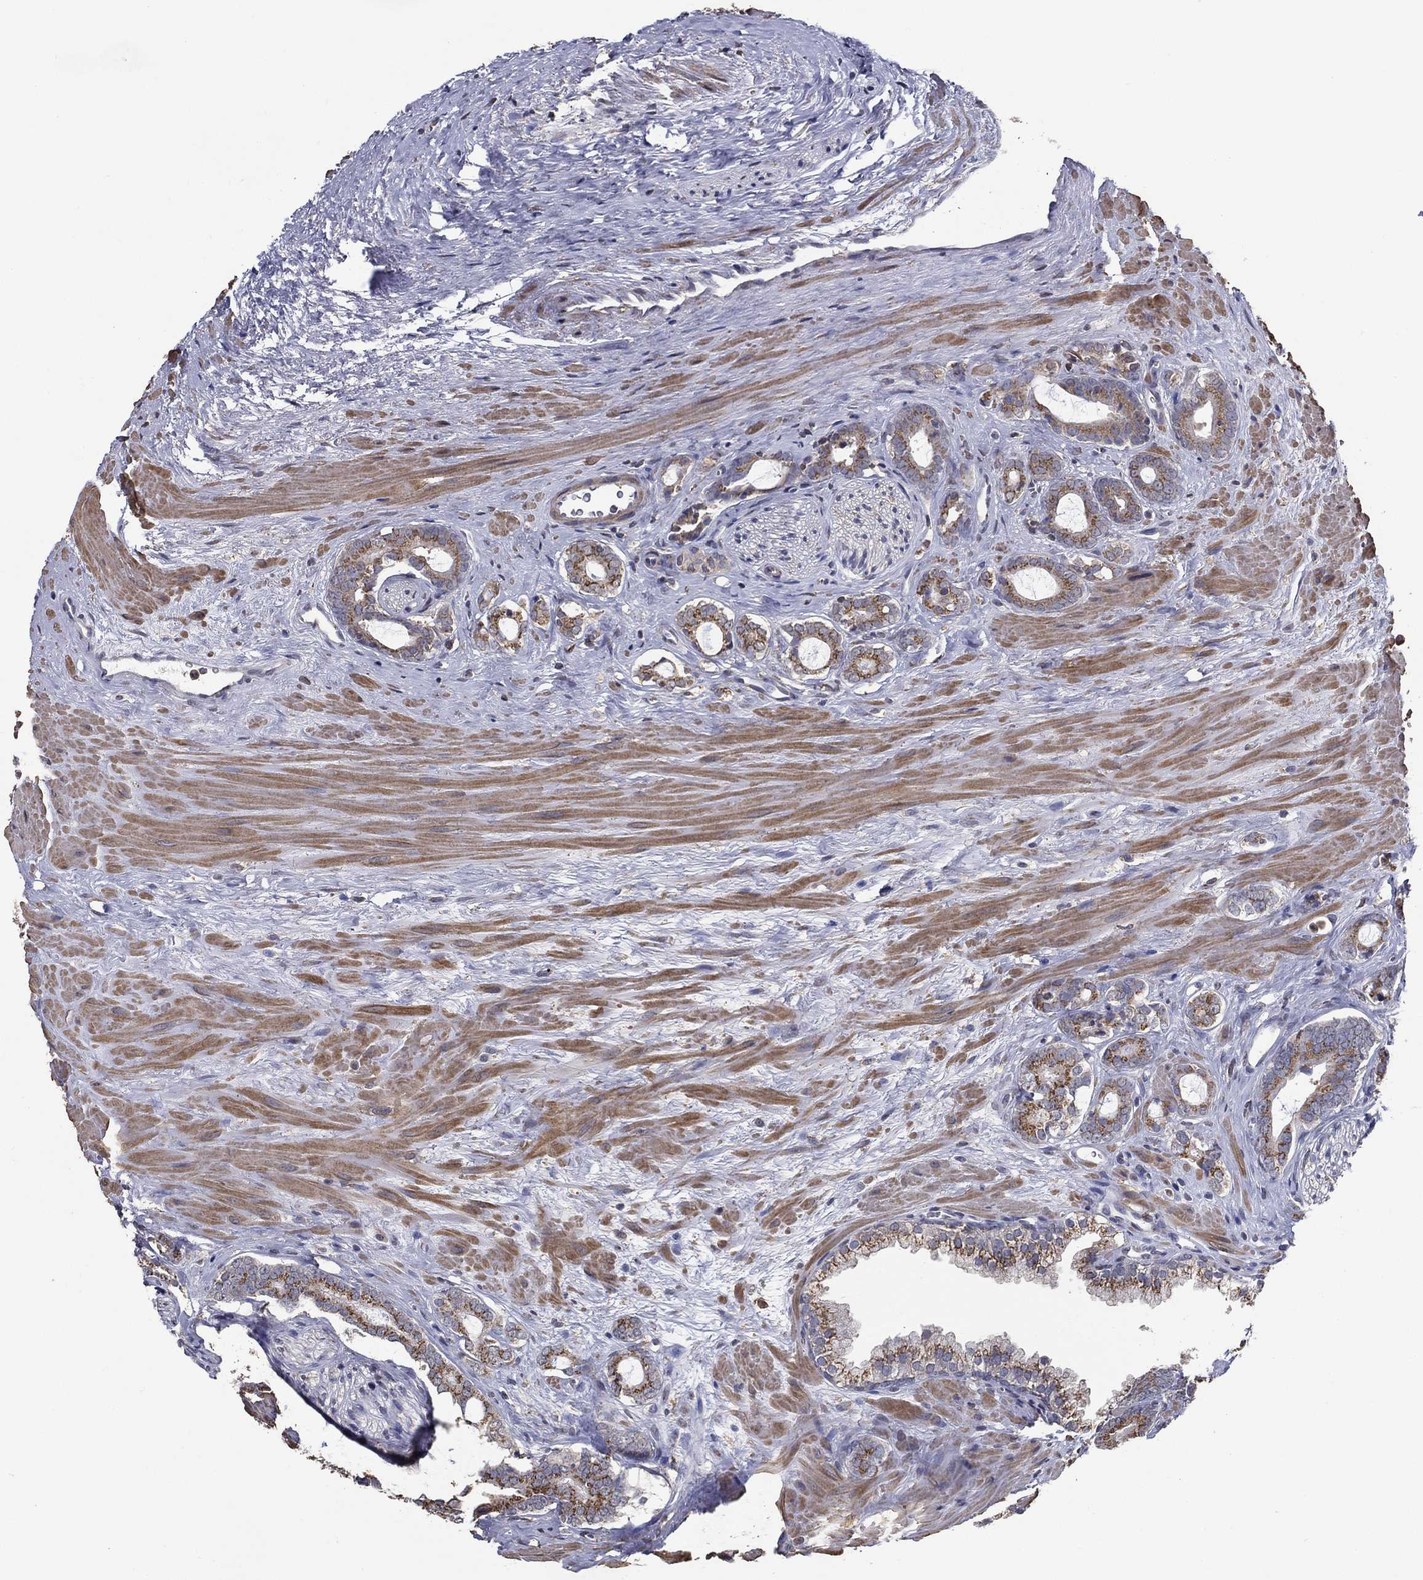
{"staining": {"intensity": "moderate", "quantity": ">75%", "location": "cytoplasmic/membranous"}, "tissue": "prostate cancer", "cell_type": "Tumor cells", "image_type": "cancer", "snomed": [{"axis": "morphology", "description": "Adenocarcinoma, NOS"}, {"axis": "topography", "description": "Prostate"}], "caption": "Prostate adenocarcinoma stained for a protein demonstrates moderate cytoplasmic/membranous positivity in tumor cells.", "gene": "GPR183", "patient": {"sex": "male", "age": 55}}